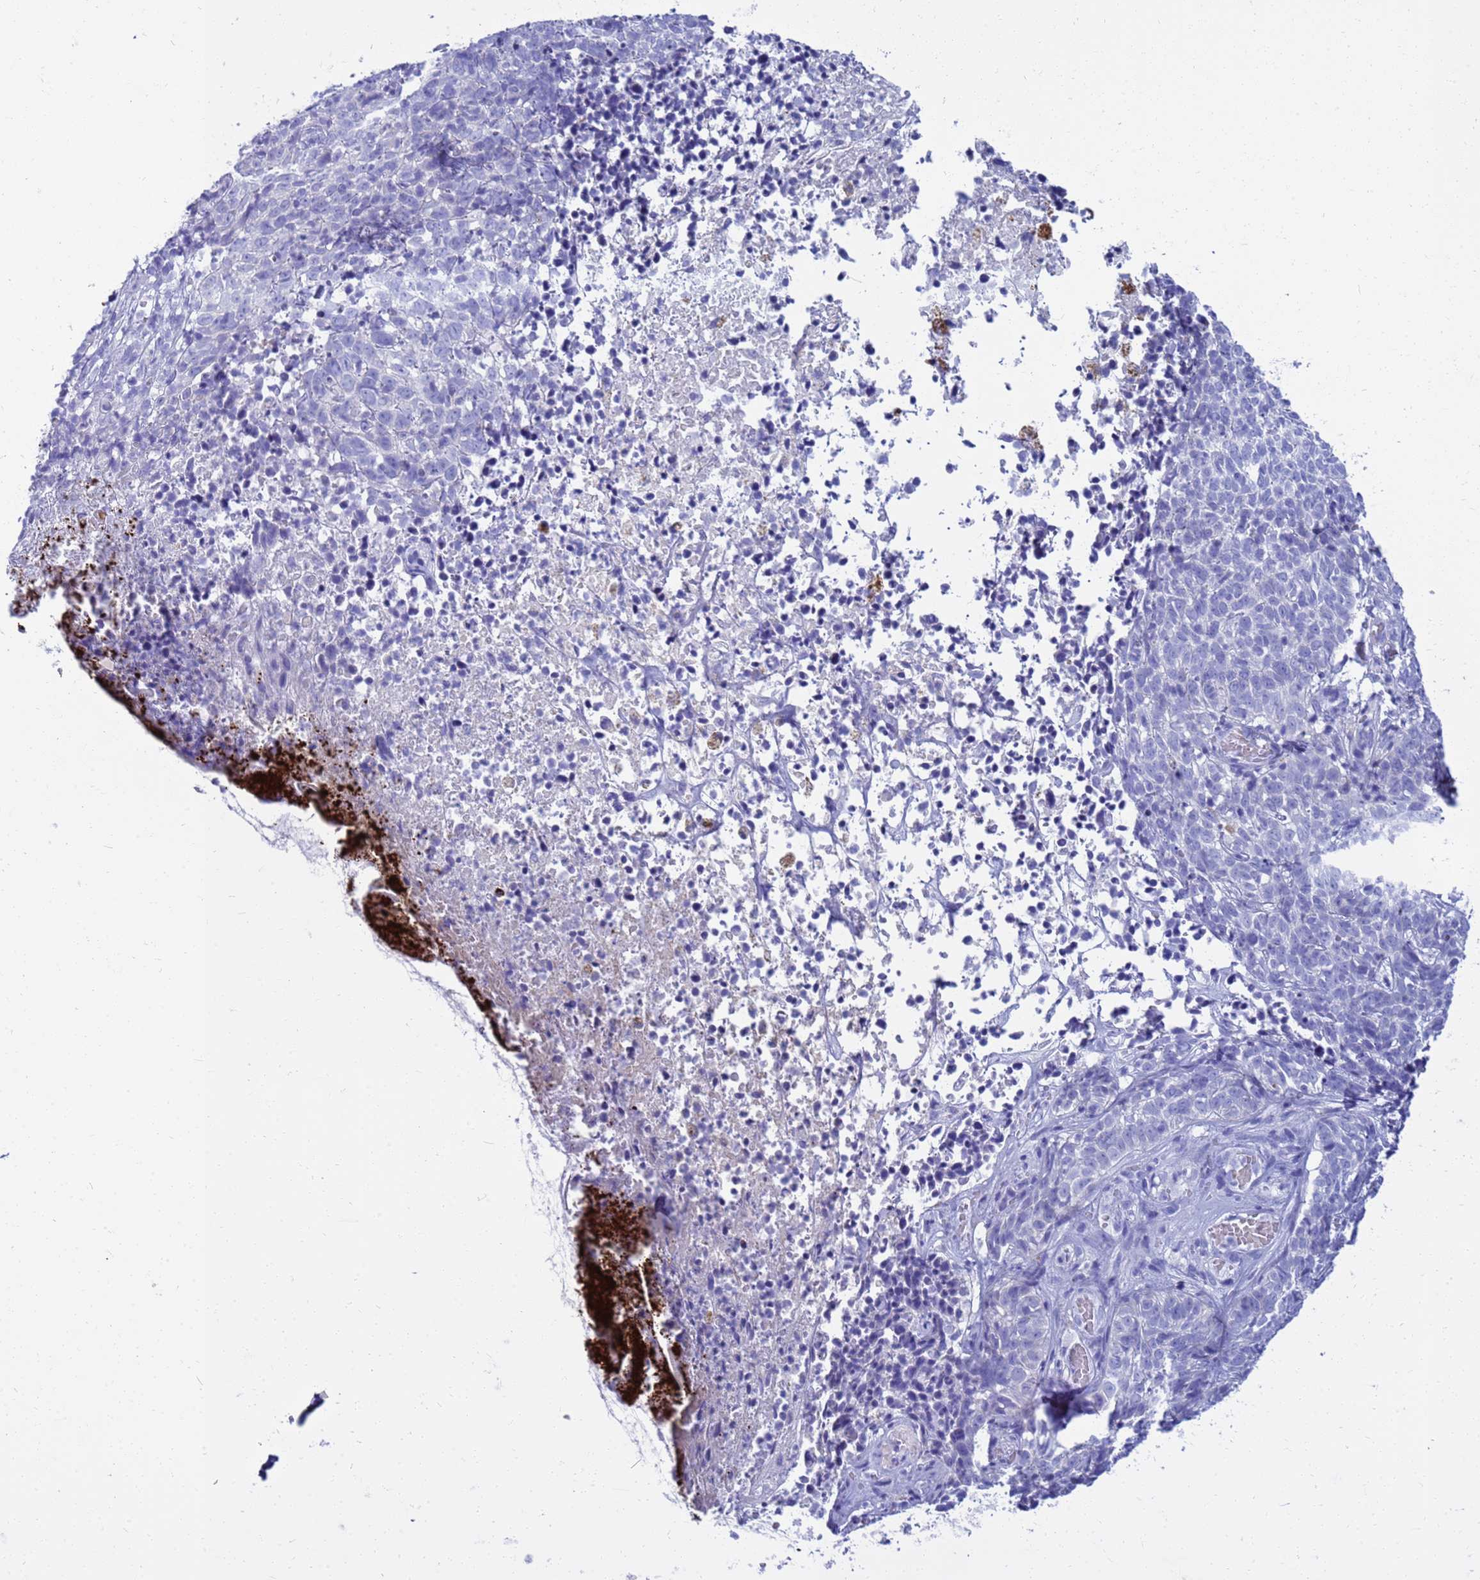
{"staining": {"intensity": "negative", "quantity": "none", "location": "none"}, "tissue": "skin cancer", "cell_type": "Tumor cells", "image_type": "cancer", "snomed": [{"axis": "morphology", "description": "Basal cell carcinoma"}, {"axis": "topography", "description": "Skin"}], "caption": "Skin cancer was stained to show a protein in brown. There is no significant positivity in tumor cells.", "gene": "SYCN", "patient": {"sex": "female", "age": 84}}